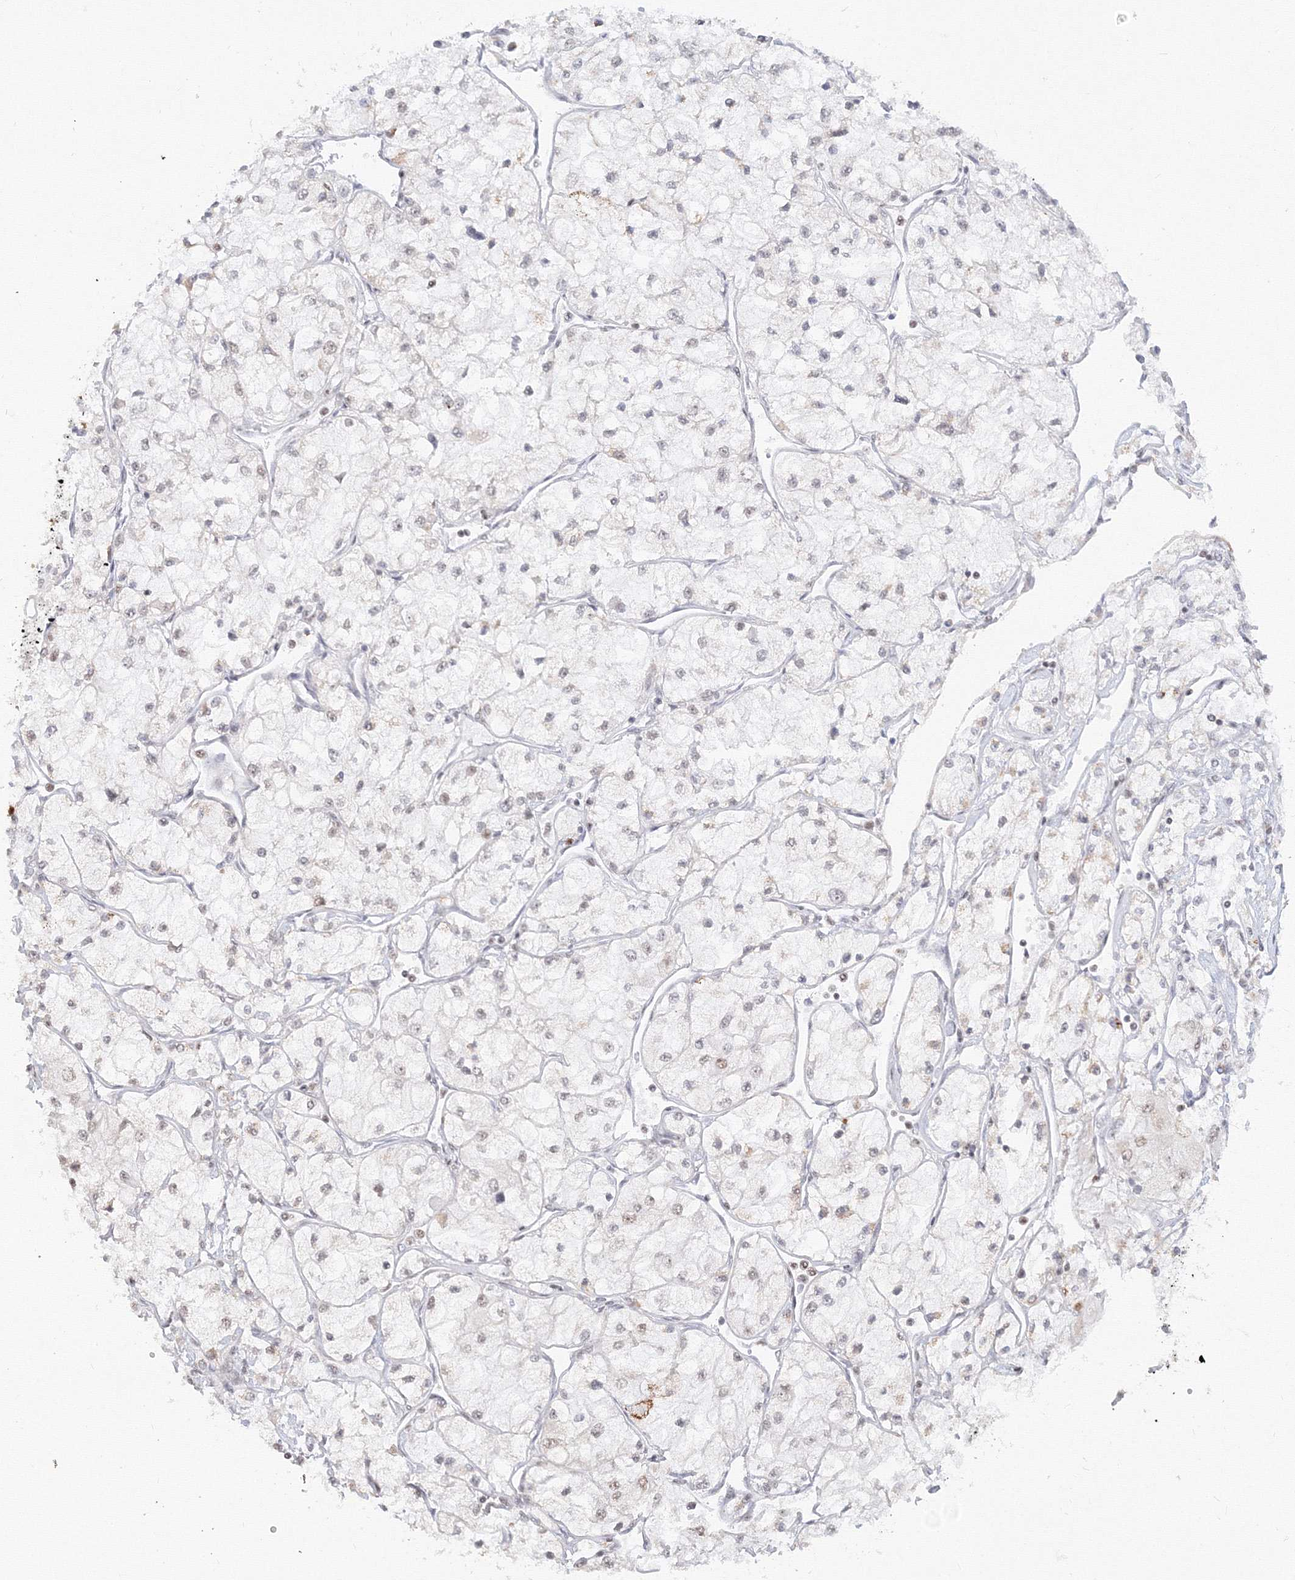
{"staining": {"intensity": "weak", "quantity": "<25%", "location": "nuclear"}, "tissue": "renal cancer", "cell_type": "Tumor cells", "image_type": "cancer", "snomed": [{"axis": "morphology", "description": "Adenocarcinoma, NOS"}, {"axis": "topography", "description": "Kidney"}], "caption": "An immunohistochemistry (IHC) histopathology image of renal cancer is shown. There is no staining in tumor cells of renal cancer. (Brightfield microscopy of DAB IHC at high magnification).", "gene": "PPP4R2", "patient": {"sex": "male", "age": 80}}